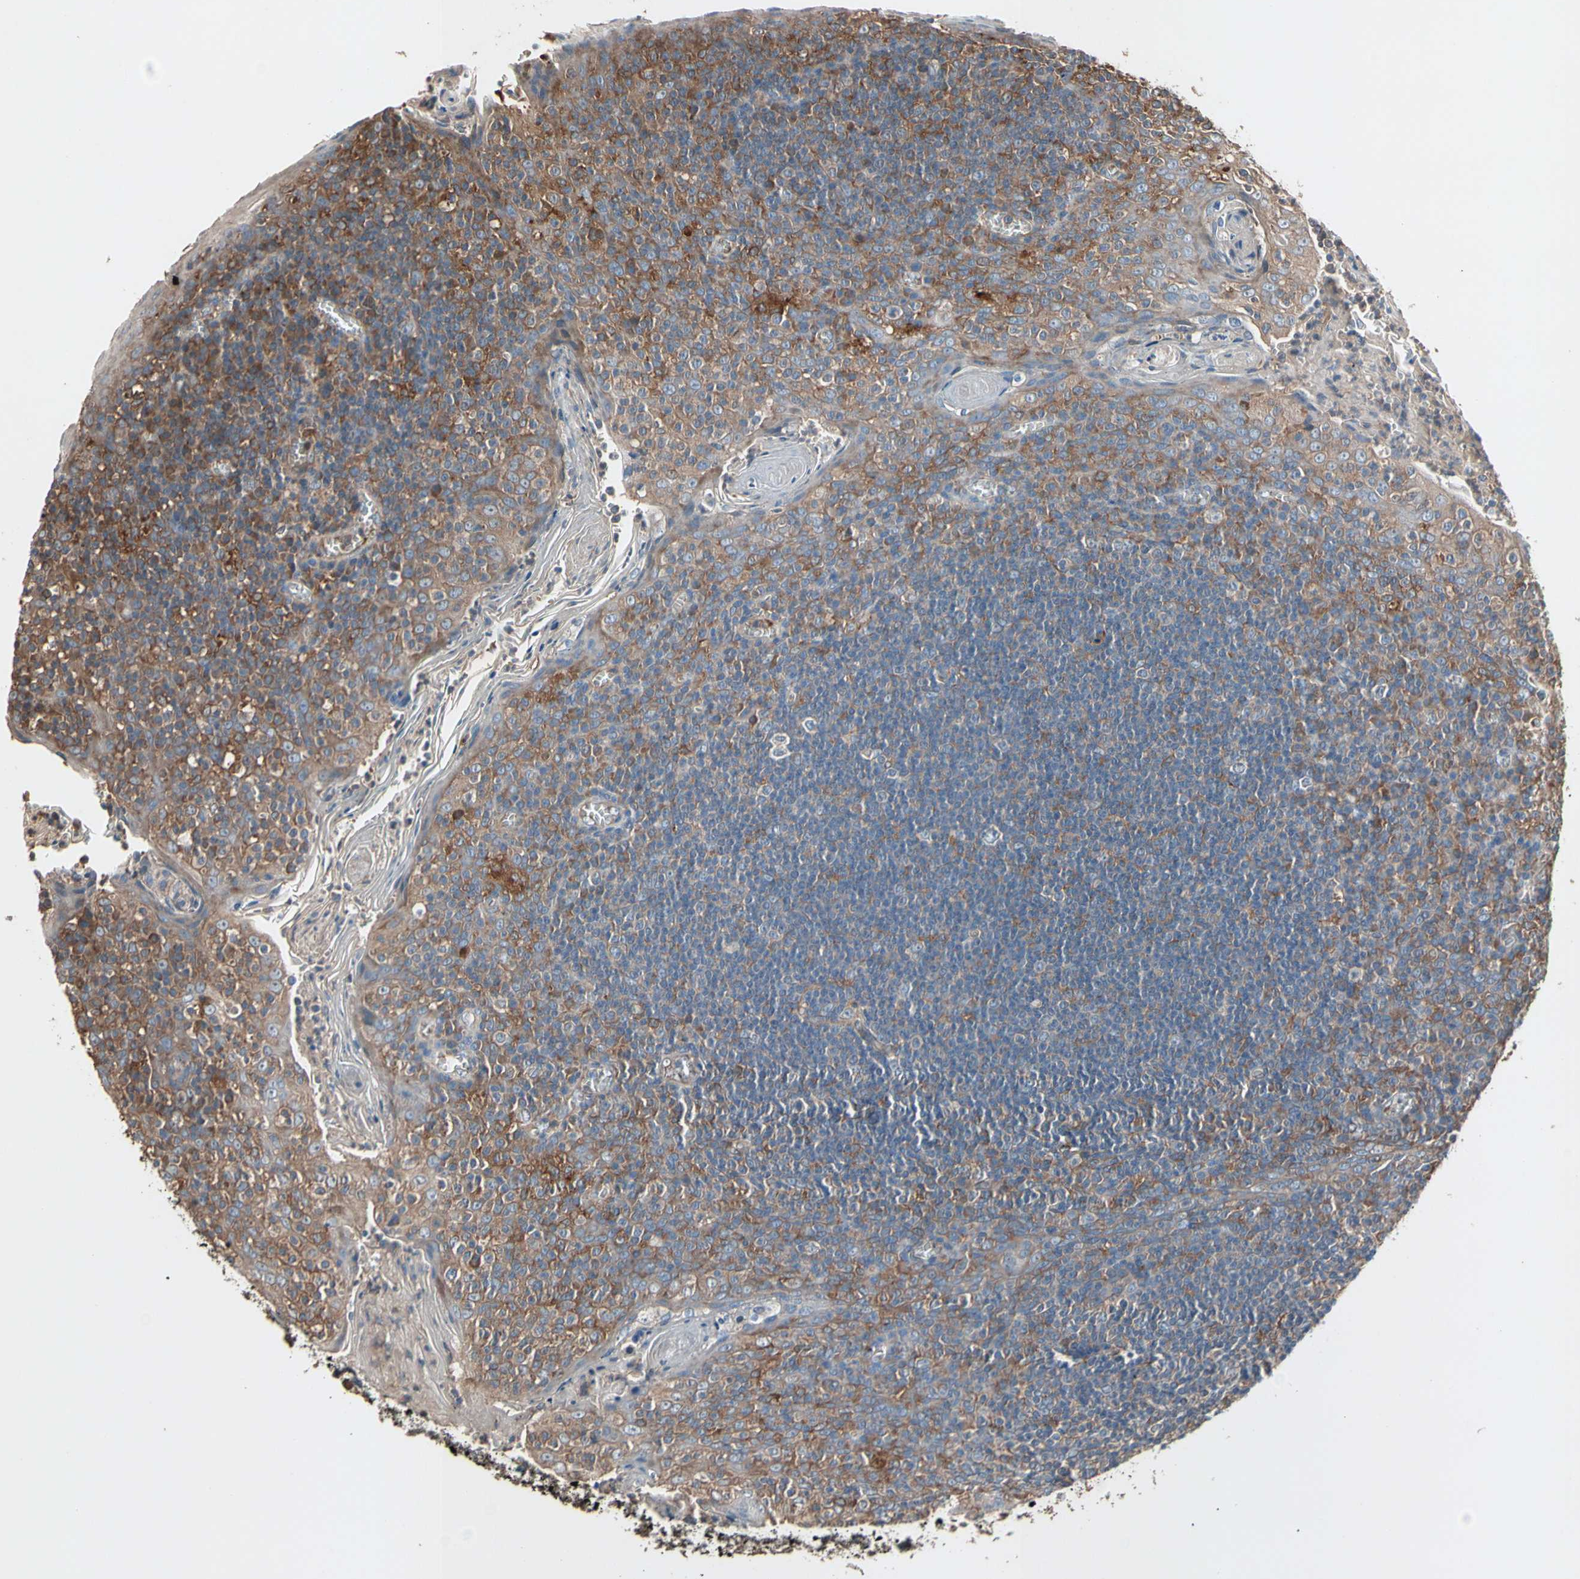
{"staining": {"intensity": "moderate", "quantity": "25%-75%", "location": "cytoplasmic/membranous"}, "tissue": "oral mucosa", "cell_type": "Squamous epithelial cells", "image_type": "normal", "snomed": [{"axis": "morphology", "description": "Normal tissue, NOS"}, {"axis": "topography", "description": "Oral tissue"}], "caption": "Protein analysis of normal oral mucosa shows moderate cytoplasmic/membranous expression in about 25%-75% of squamous epithelial cells. (DAB (3,3'-diaminobenzidine) IHC, brown staining for protein, blue staining for nuclei).", "gene": "AGBL2", "patient": {"sex": "male", "age": 20}}